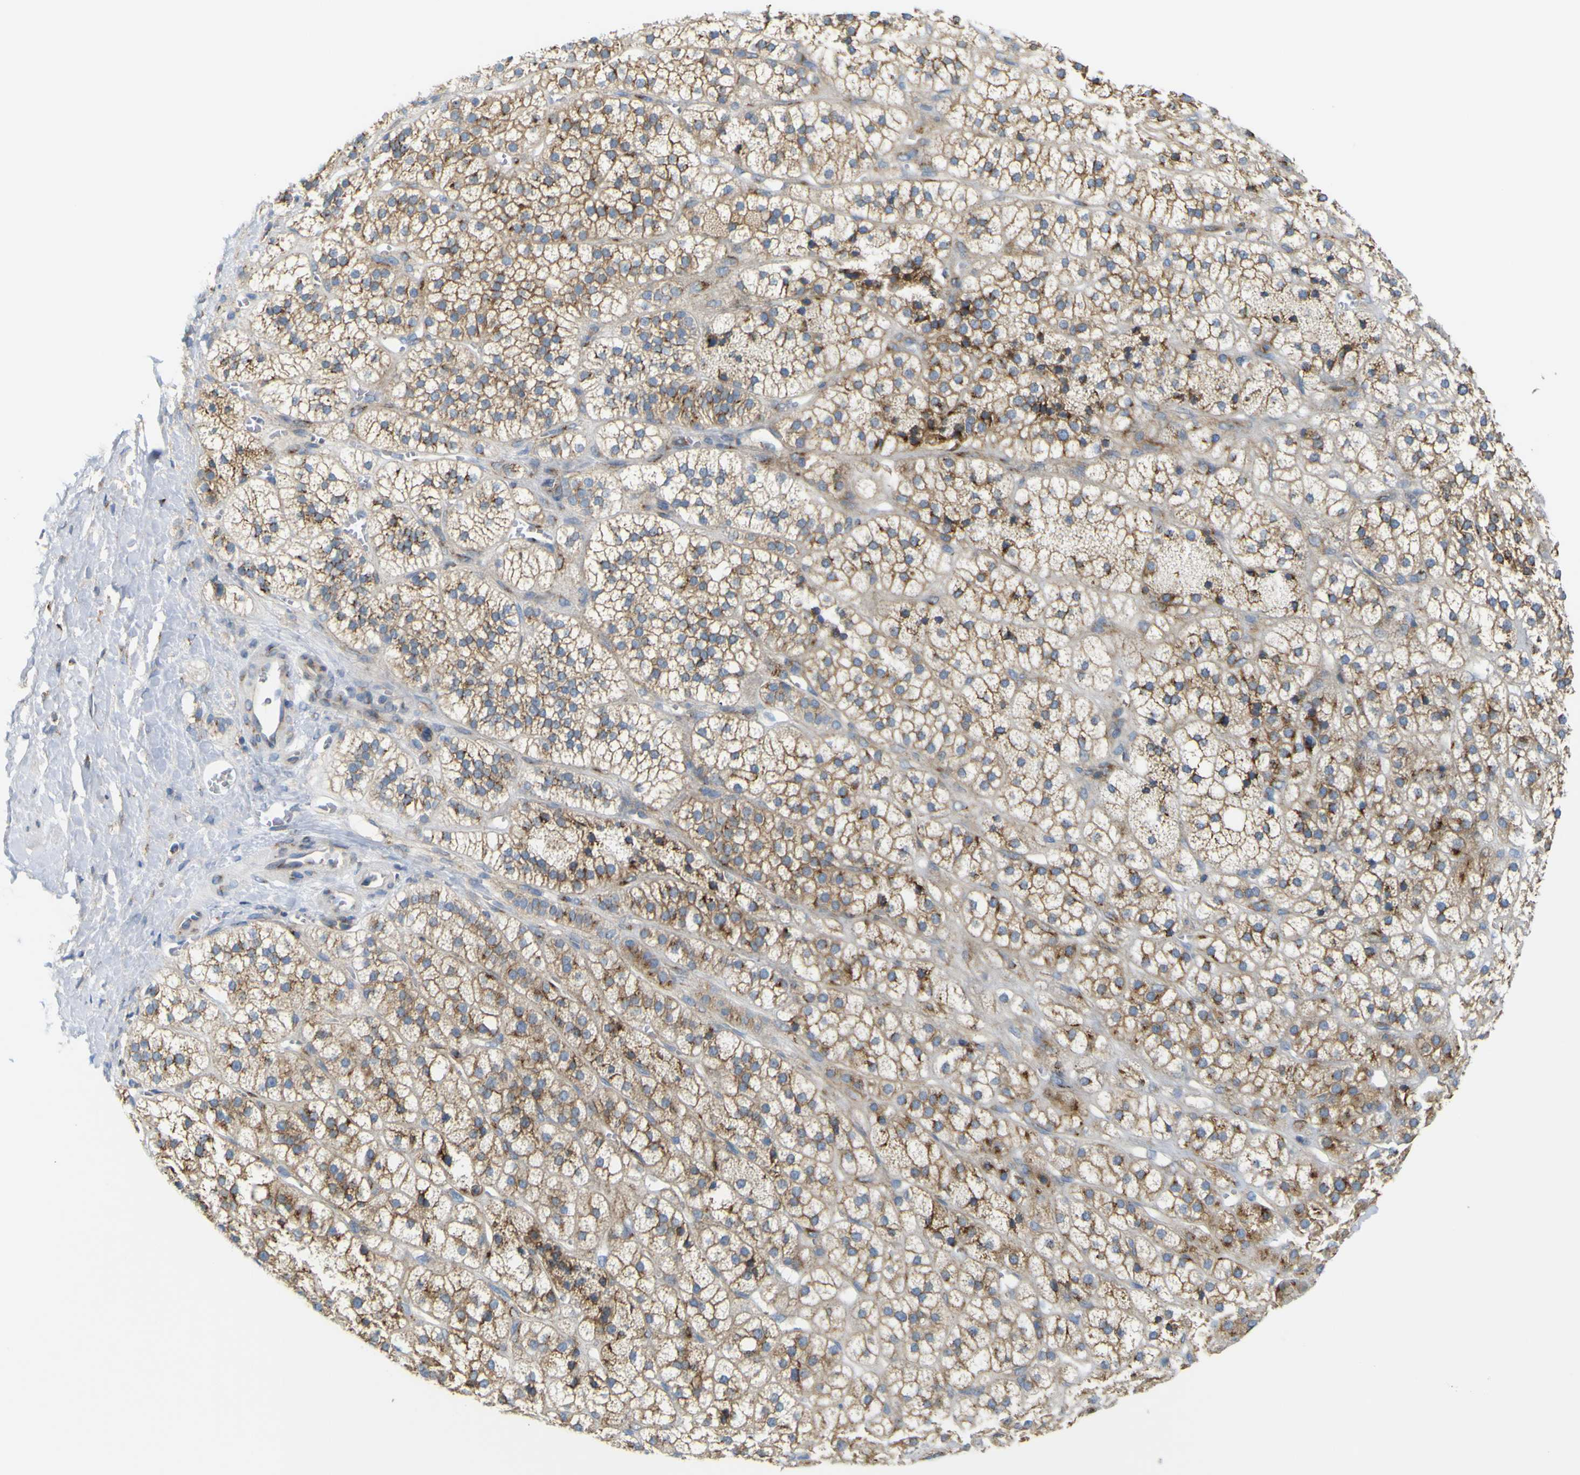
{"staining": {"intensity": "moderate", "quantity": ">75%", "location": "cytoplasmic/membranous"}, "tissue": "adrenal gland", "cell_type": "Glandular cells", "image_type": "normal", "snomed": [{"axis": "morphology", "description": "Normal tissue, NOS"}, {"axis": "topography", "description": "Adrenal gland"}], "caption": "This image exhibits IHC staining of unremarkable adrenal gland, with medium moderate cytoplasmic/membranous staining in about >75% of glandular cells.", "gene": "IGF2R", "patient": {"sex": "male", "age": 56}}